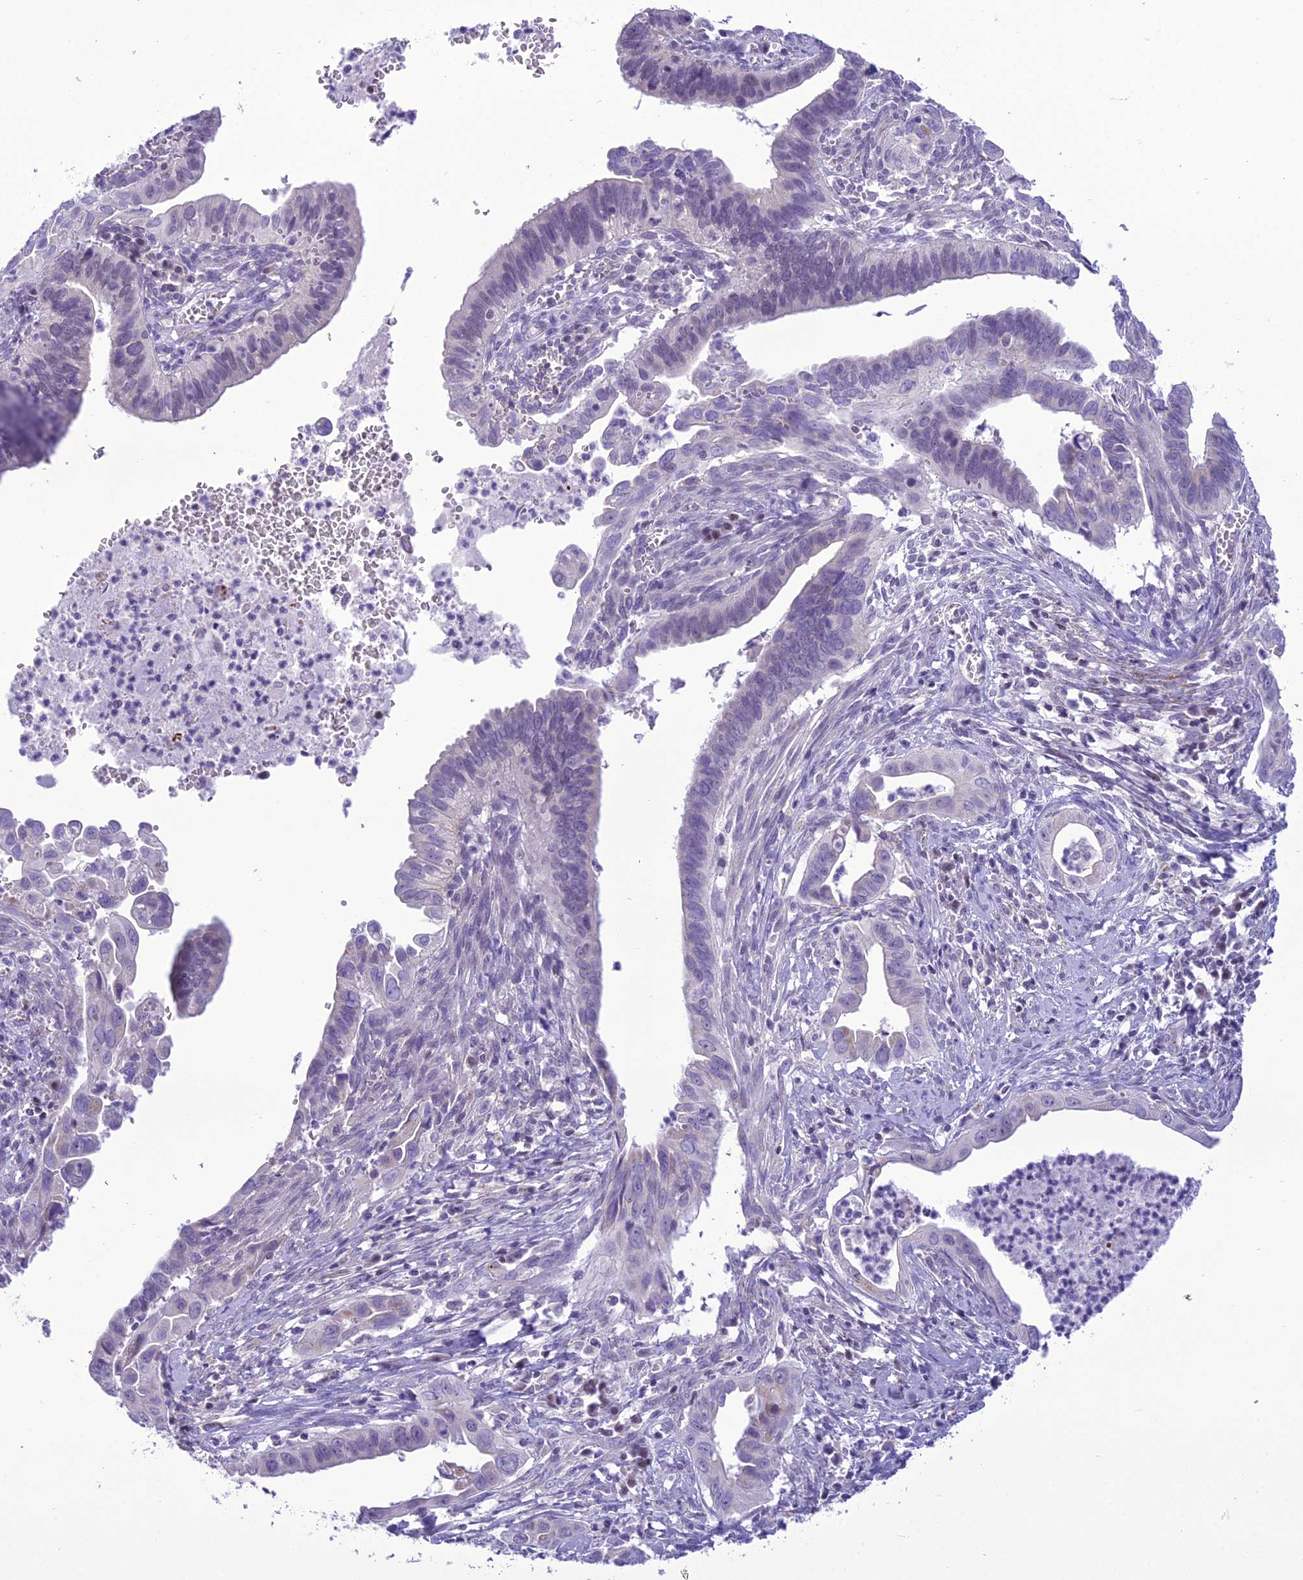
{"staining": {"intensity": "negative", "quantity": "none", "location": "none"}, "tissue": "cervical cancer", "cell_type": "Tumor cells", "image_type": "cancer", "snomed": [{"axis": "morphology", "description": "Adenocarcinoma, NOS"}, {"axis": "topography", "description": "Cervix"}], "caption": "Image shows no protein staining in tumor cells of adenocarcinoma (cervical) tissue.", "gene": "B9D2", "patient": {"sex": "female", "age": 42}}